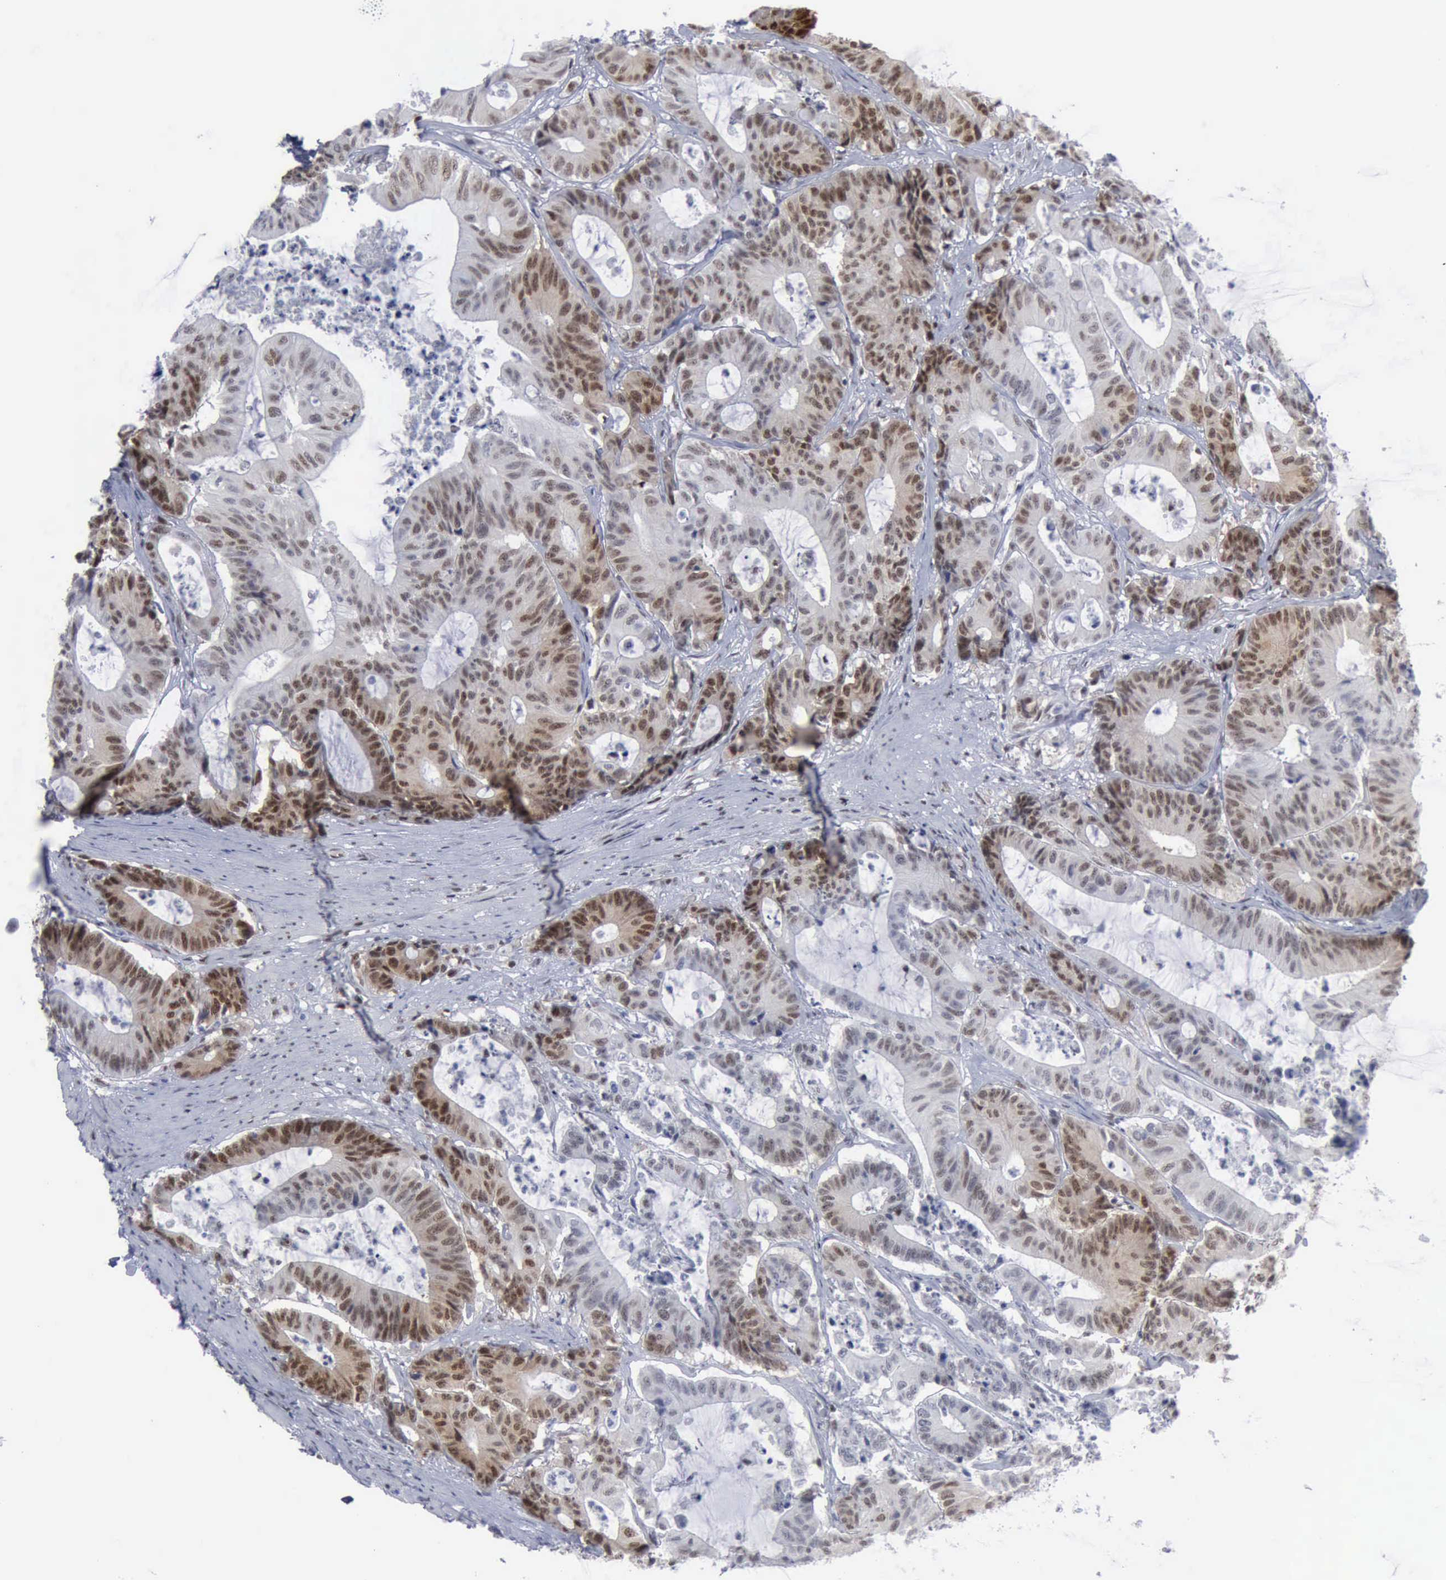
{"staining": {"intensity": "moderate", "quantity": "25%-75%", "location": "nuclear"}, "tissue": "colorectal cancer", "cell_type": "Tumor cells", "image_type": "cancer", "snomed": [{"axis": "morphology", "description": "Adenocarcinoma, NOS"}, {"axis": "topography", "description": "Colon"}], "caption": "This image demonstrates immunohistochemistry staining of colorectal cancer (adenocarcinoma), with medium moderate nuclear positivity in approximately 25%-75% of tumor cells.", "gene": "XPA", "patient": {"sex": "female", "age": 84}}